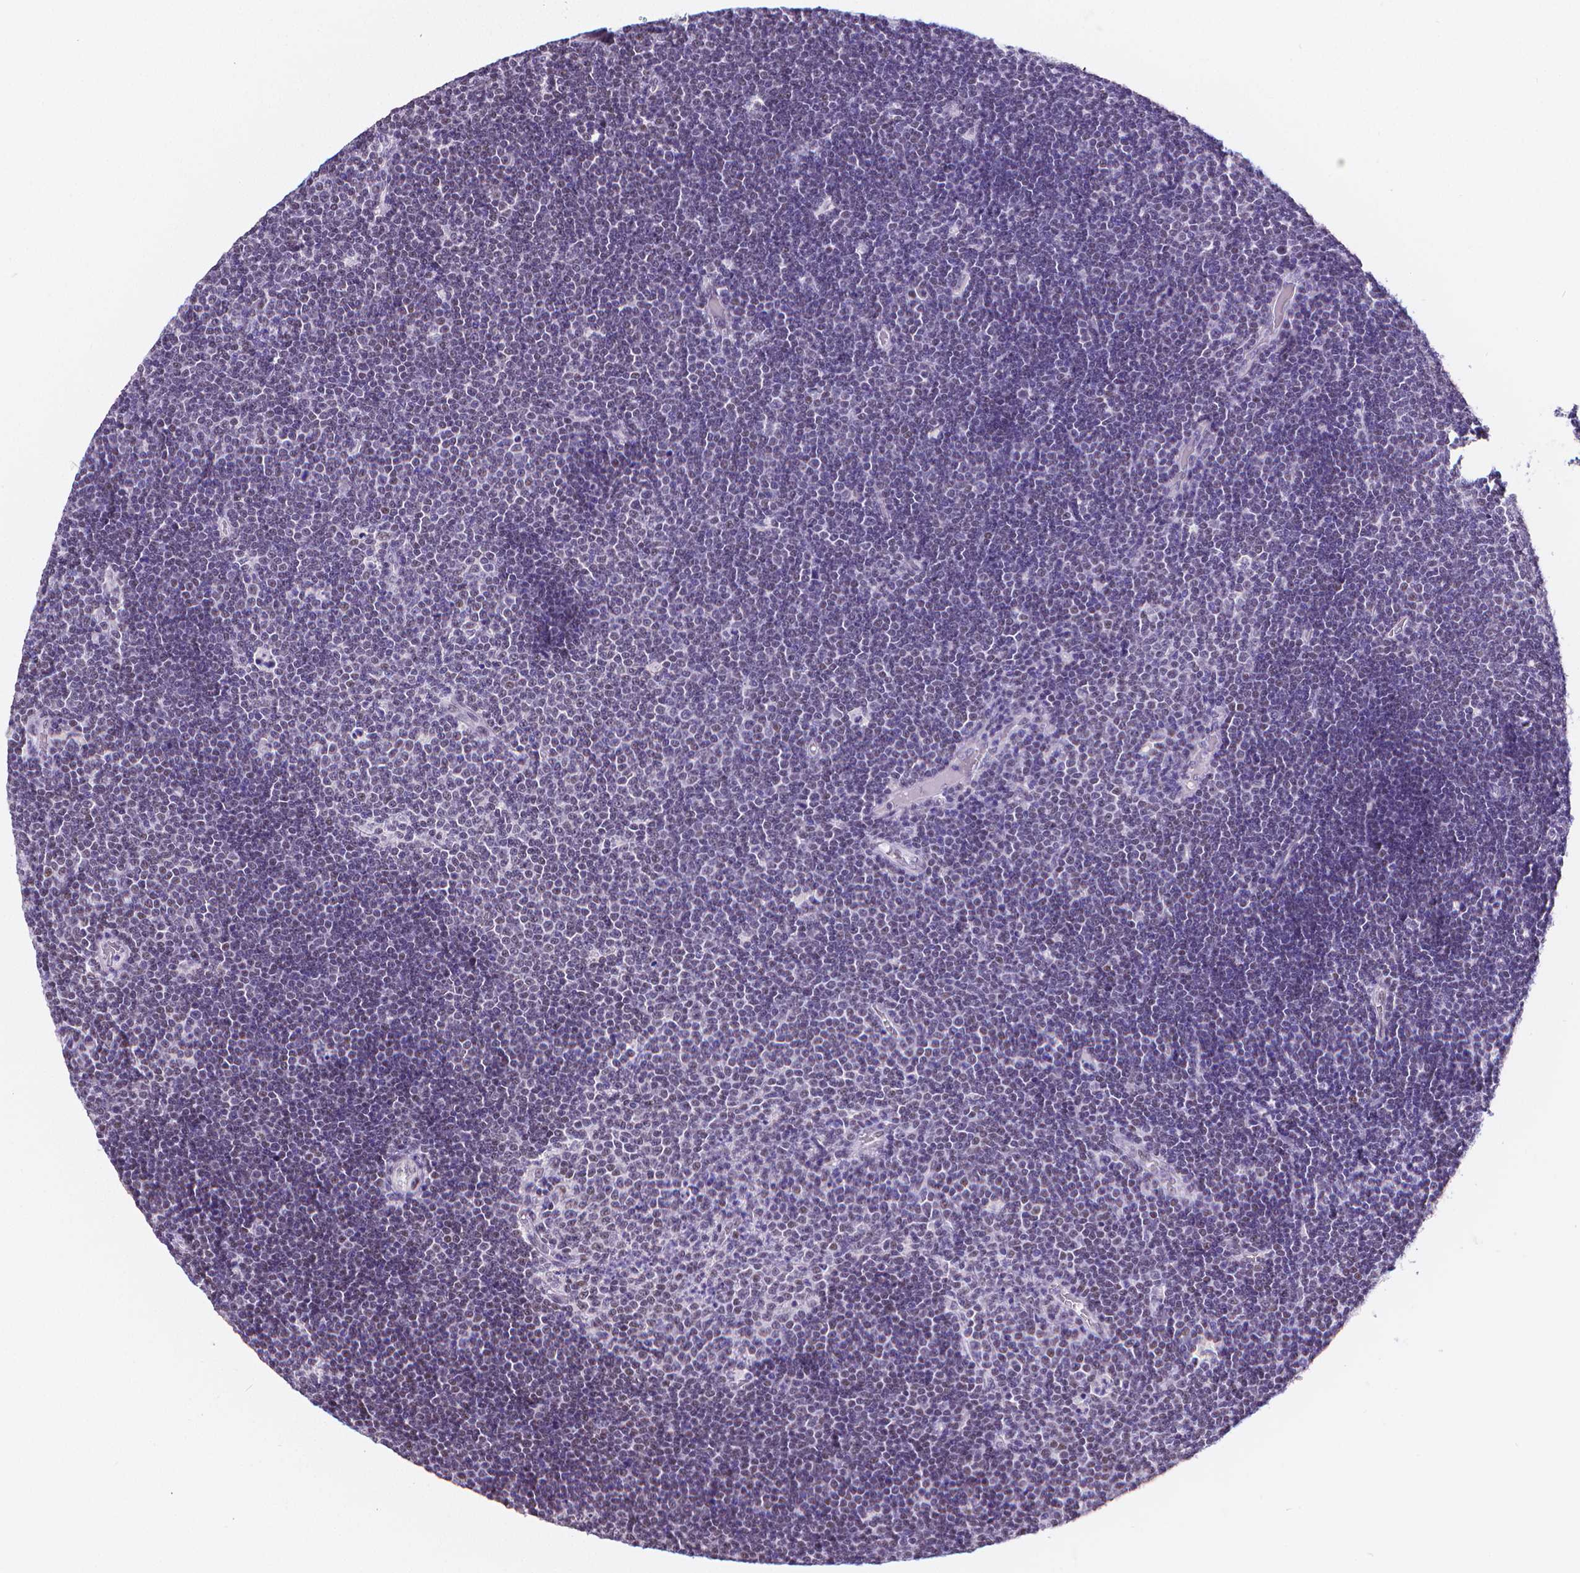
{"staining": {"intensity": "negative", "quantity": "none", "location": "none"}, "tissue": "lymphoma", "cell_type": "Tumor cells", "image_type": "cancer", "snomed": [{"axis": "morphology", "description": "Malignant lymphoma, non-Hodgkin's type, Low grade"}, {"axis": "topography", "description": "Brain"}], "caption": "Immunohistochemistry of human lymphoma displays no staining in tumor cells.", "gene": "MEF2C", "patient": {"sex": "female", "age": 66}}